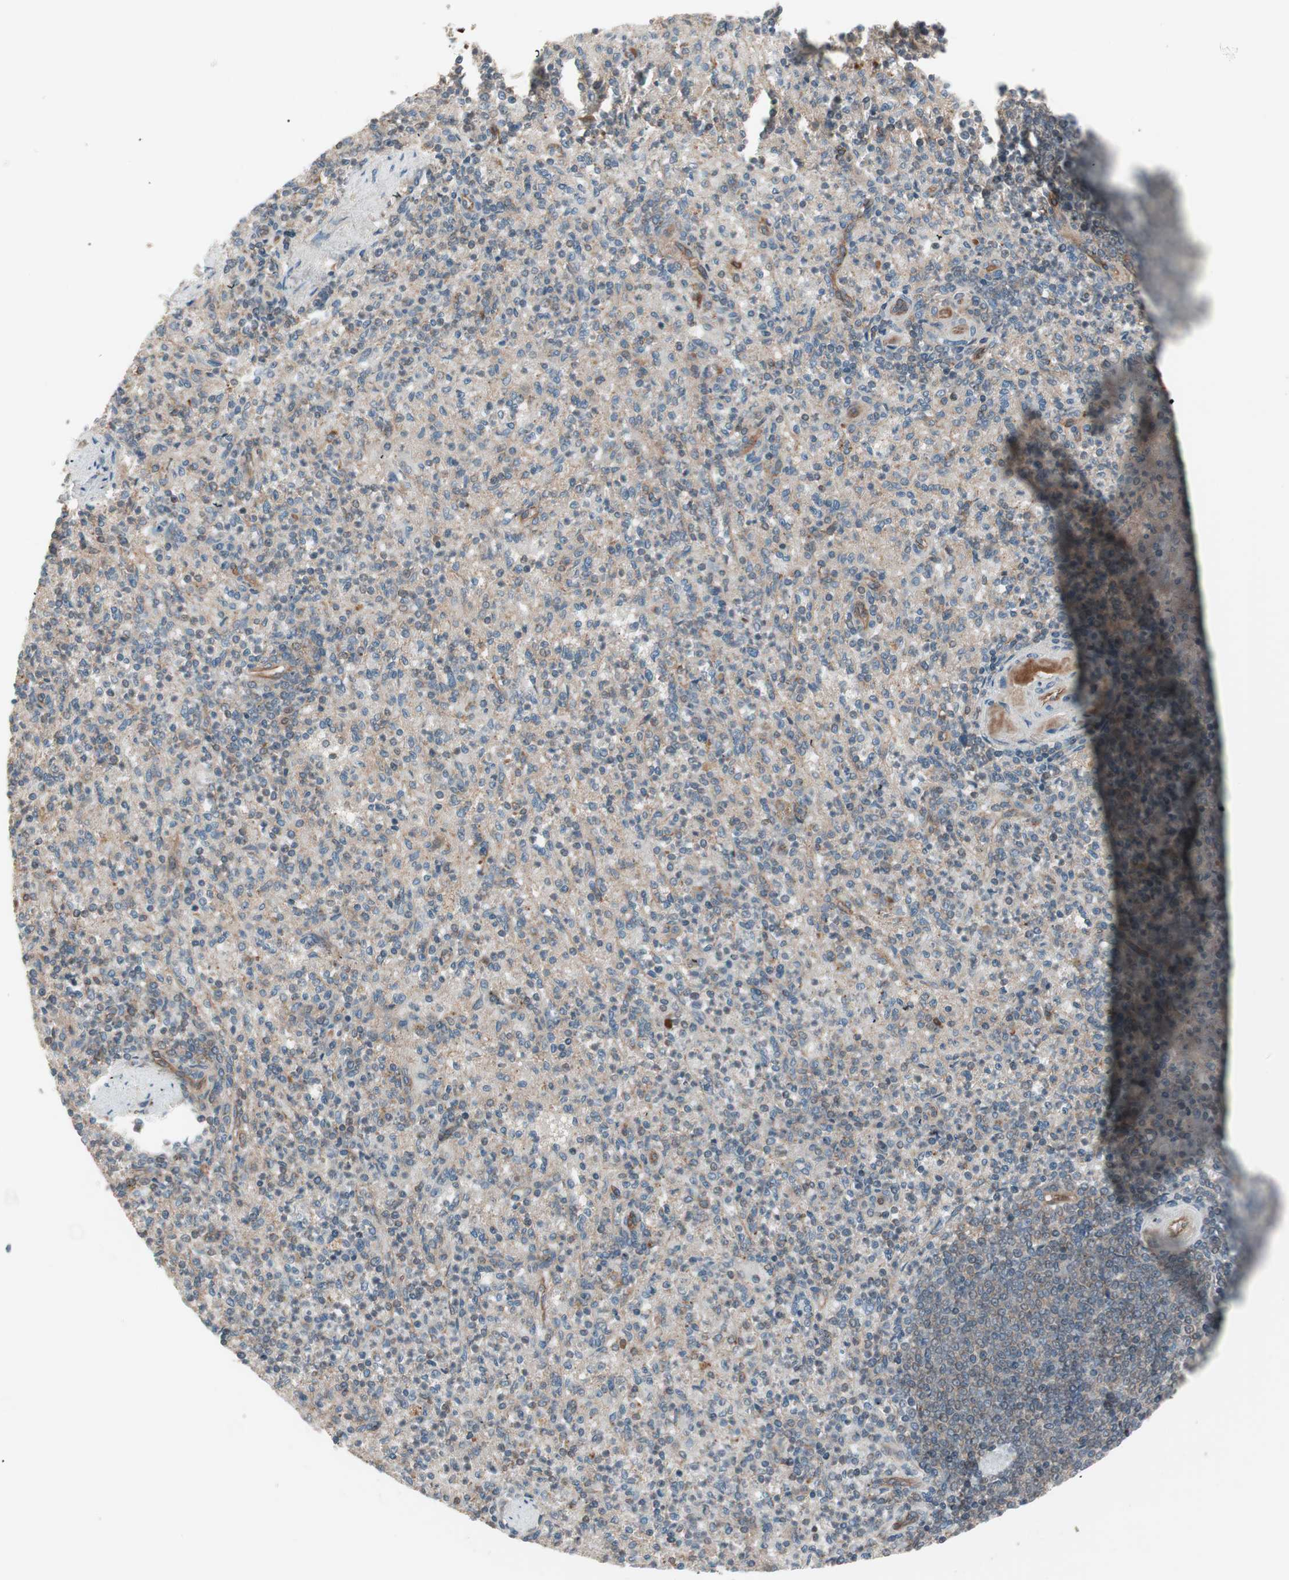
{"staining": {"intensity": "weak", "quantity": "25%-75%", "location": "cytoplasmic/membranous"}, "tissue": "spleen", "cell_type": "Cells in red pulp", "image_type": "normal", "snomed": [{"axis": "morphology", "description": "Normal tissue, NOS"}, {"axis": "topography", "description": "Spleen"}], "caption": "Unremarkable spleen was stained to show a protein in brown. There is low levels of weak cytoplasmic/membranous expression in about 25%-75% of cells in red pulp. The protein of interest is stained brown, and the nuclei are stained in blue (DAB IHC with brightfield microscopy, high magnification).", "gene": "TFPI", "patient": {"sex": "female", "age": 74}}